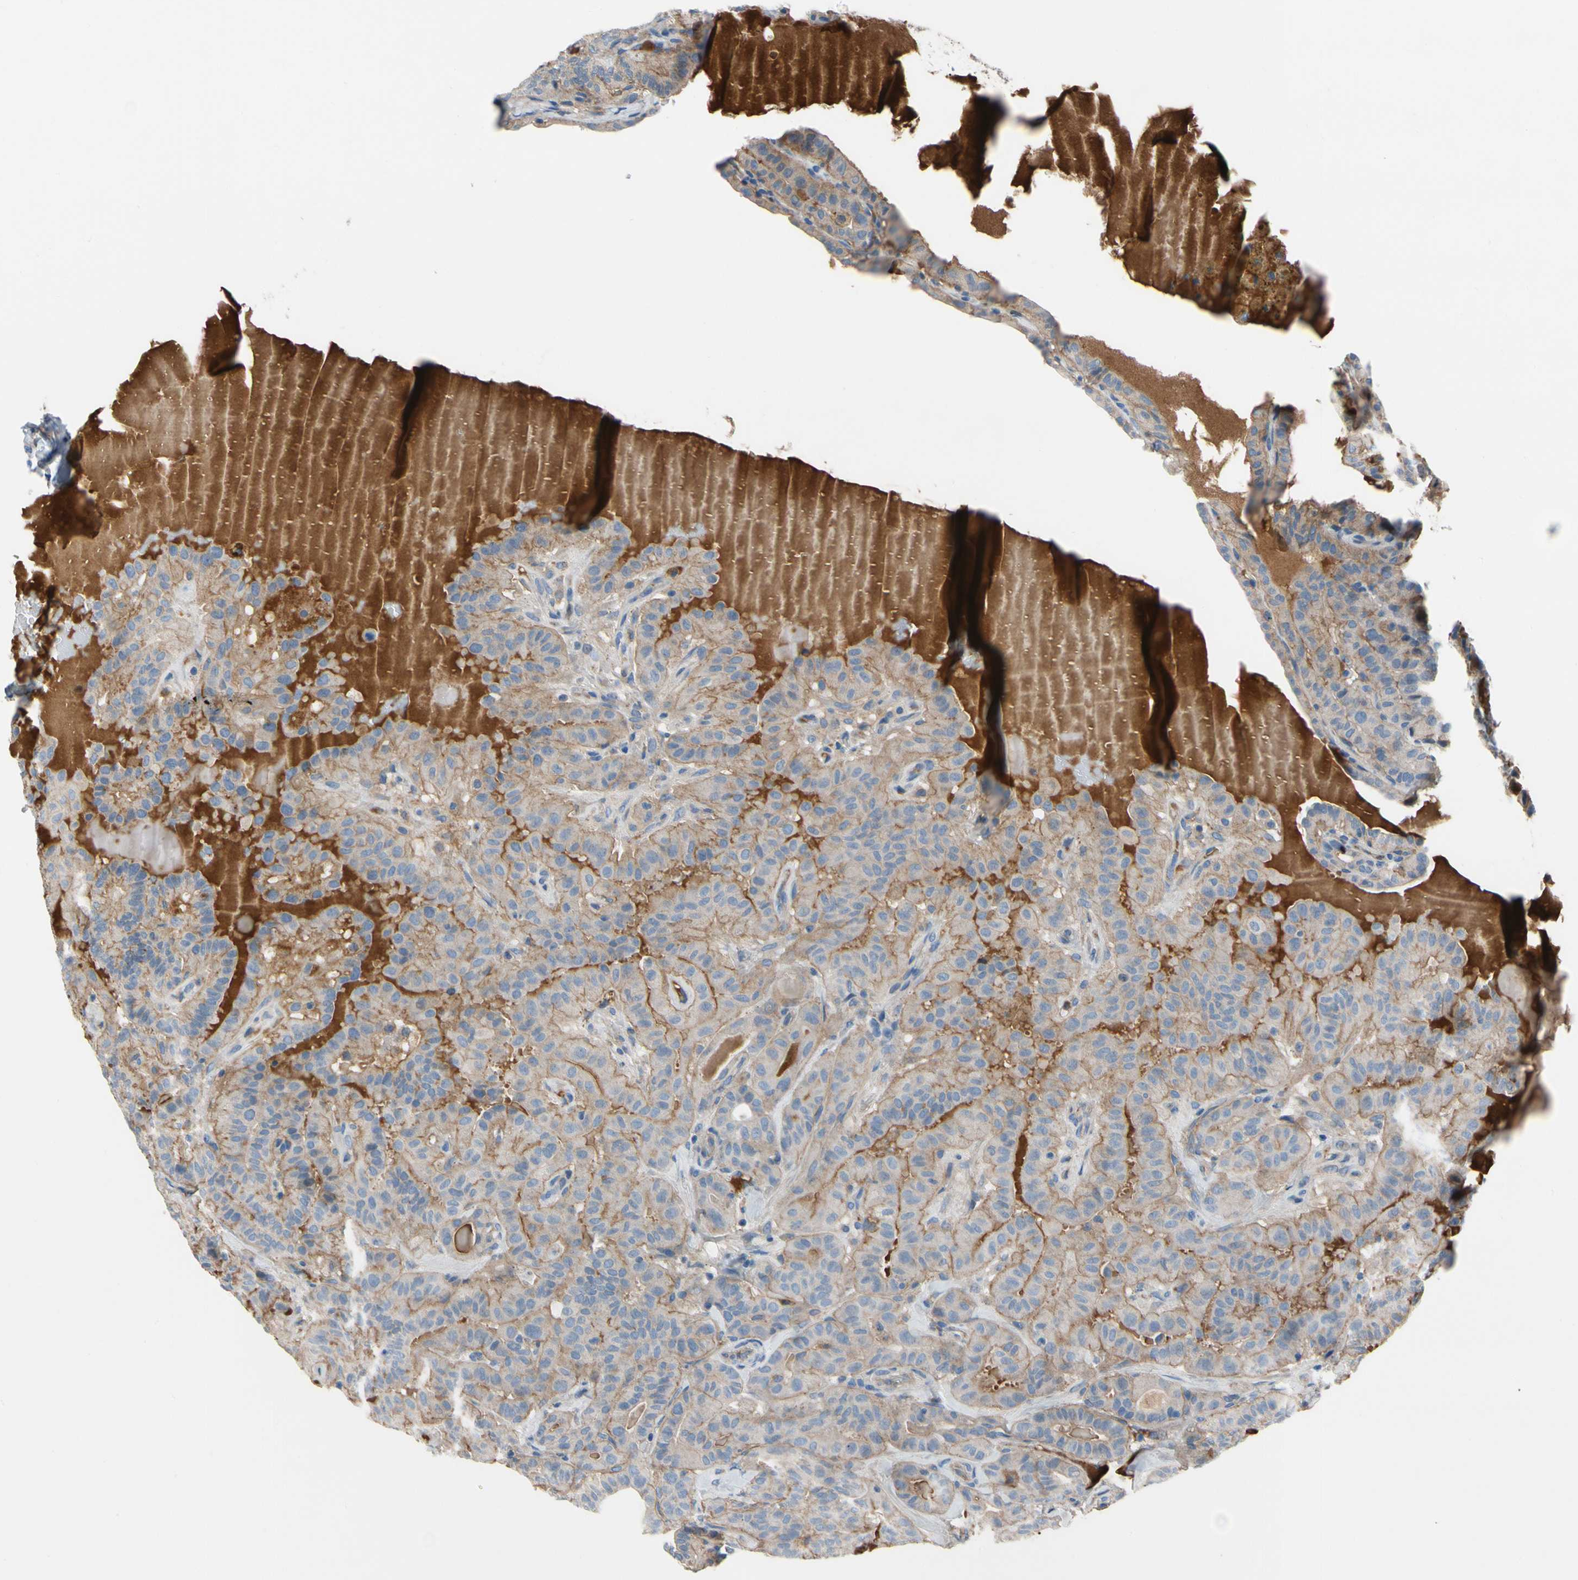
{"staining": {"intensity": "moderate", "quantity": "25%-75%", "location": "cytoplasmic/membranous"}, "tissue": "thyroid cancer", "cell_type": "Tumor cells", "image_type": "cancer", "snomed": [{"axis": "morphology", "description": "Papillary adenocarcinoma, NOS"}, {"axis": "topography", "description": "Thyroid gland"}], "caption": "Immunohistochemistry micrograph of papillary adenocarcinoma (thyroid) stained for a protein (brown), which shows medium levels of moderate cytoplasmic/membranous positivity in approximately 25%-75% of tumor cells.", "gene": "HJURP", "patient": {"sex": "male", "age": 77}}